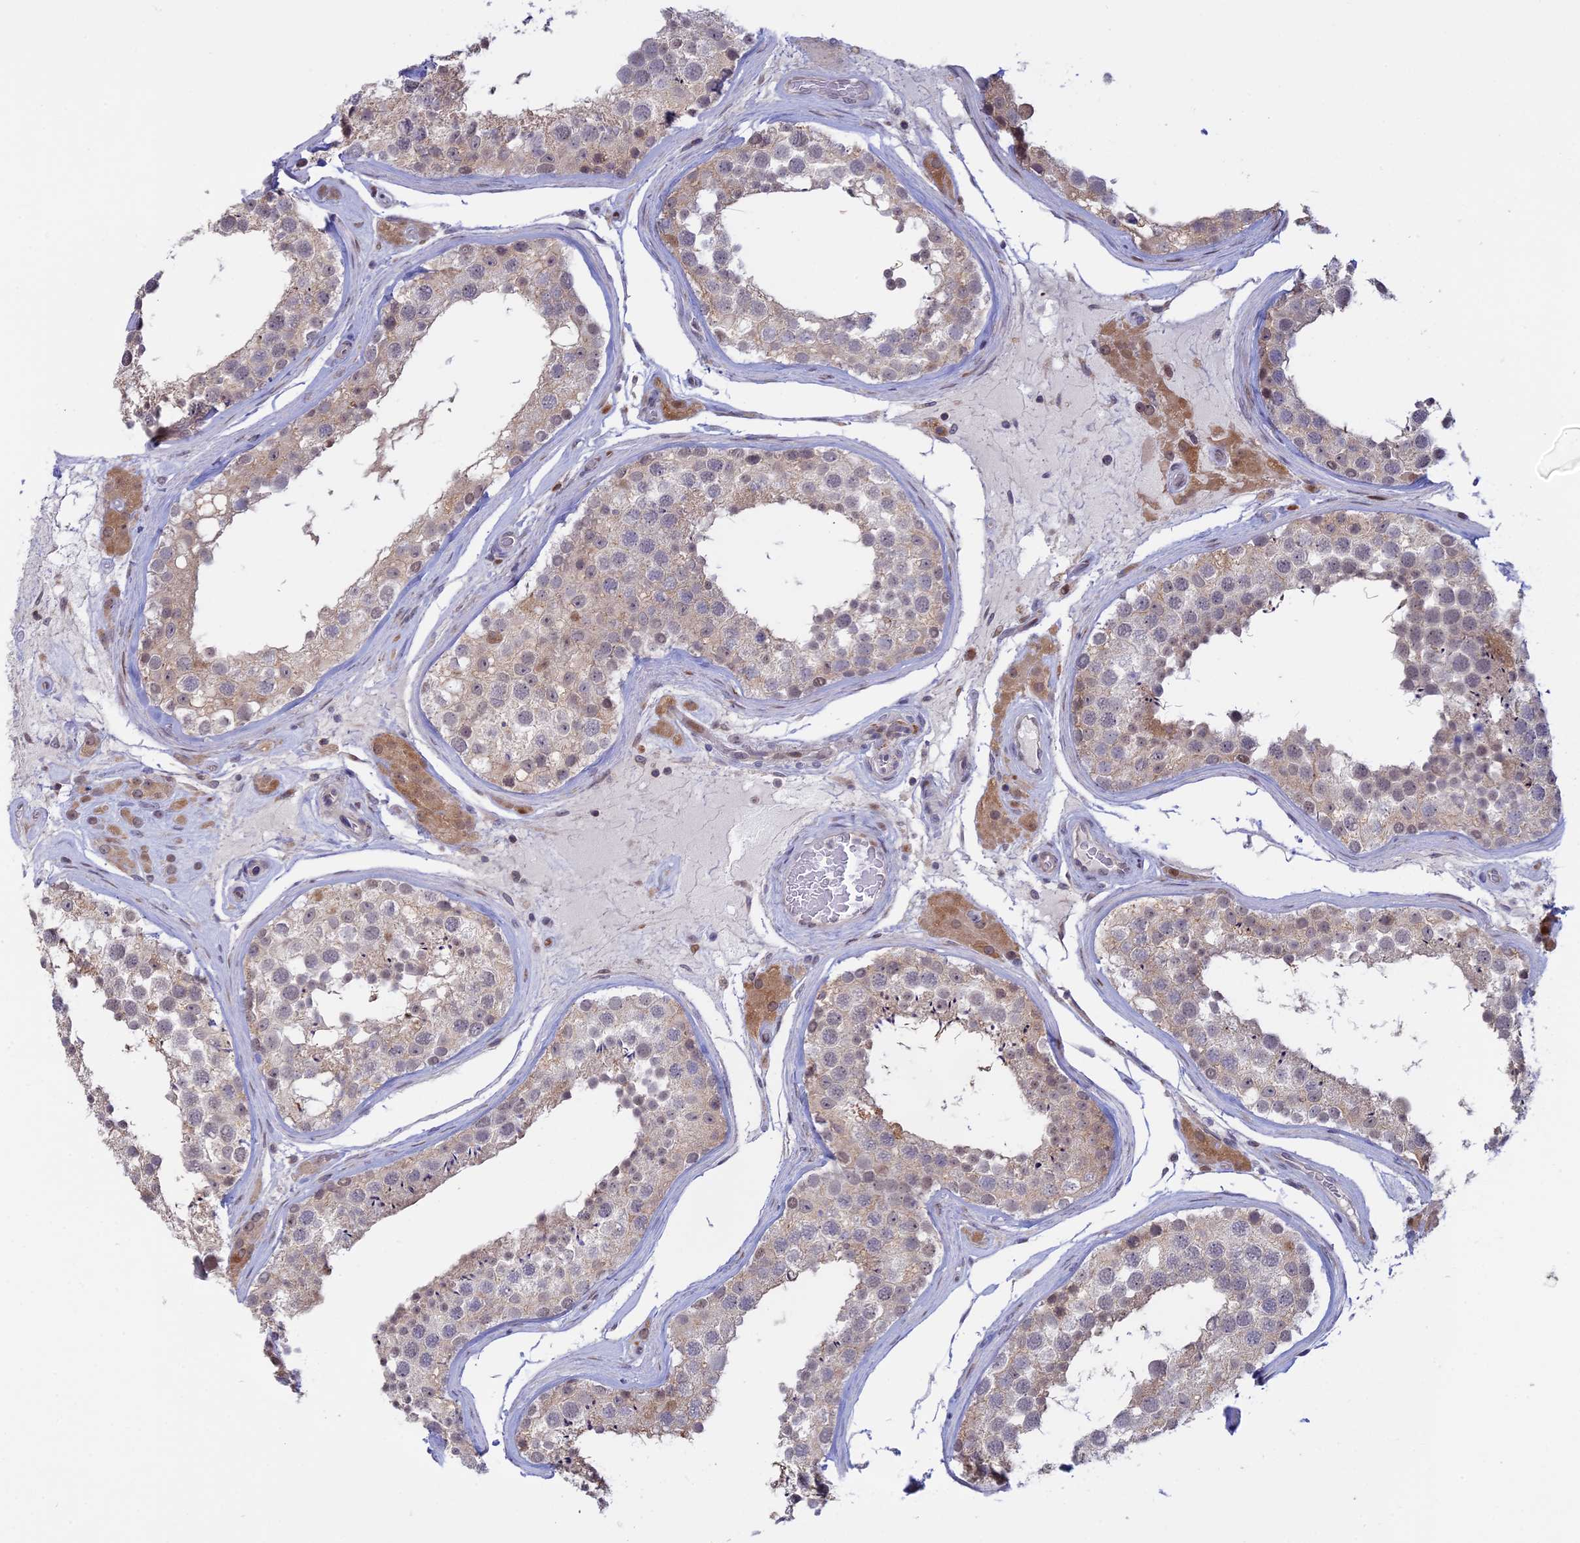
{"staining": {"intensity": "moderate", "quantity": "<25%", "location": "cytoplasmic/membranous,nuclear"}, "tissue": "testis", "cell_type": "Cells in seminiferous ducts", "image_type": "normal", "snomed": [{"axis": "morphology", "description": "Normal tissue, NOS"}, {"axis": "topography", "description": "Testis"}], "caption": "A brown stain highlights moderate cytoplasmic/membranous,nuclear positivity of a protein in cells in seminiferous ducts of benign testis.", "gene": "GSKIP", "patient": {"sex": "male", "age": 46}}